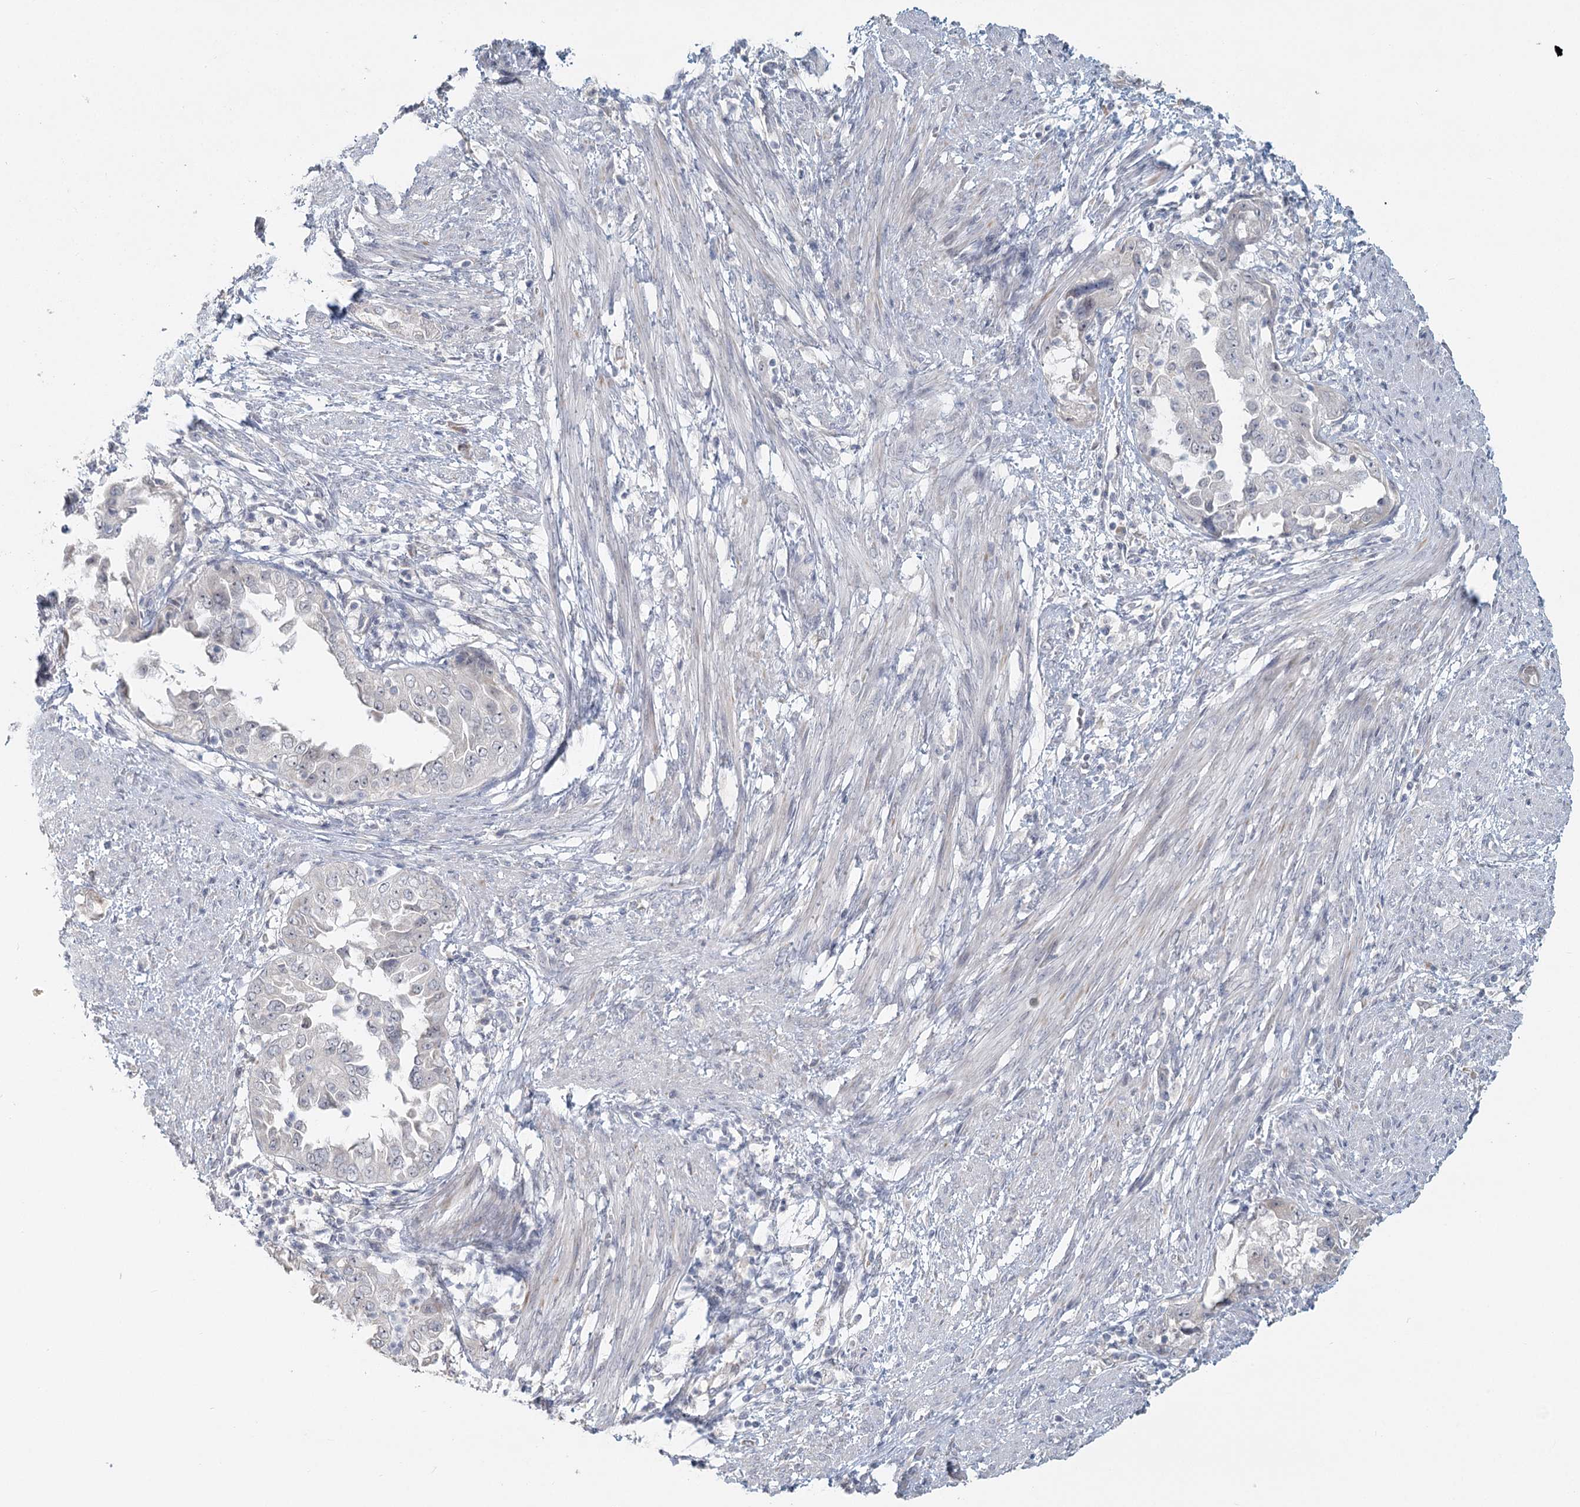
{"staining": {"intensity": "negative", "quantity": "none", "location": "none"}, "tissue": "endometrial cancer", "cell_type": "Tumor cells", "image_type": "cancer", "snomed": [{"axis": "morphology", "description": "Adenocarcinoma, NOS"}, {"axis": "topography", "description": "Endometrium"}], "caption": "An image of human endometrial cancer is negative for staining in tumor cells. (DAB immunohistochemistry (IHC) with hematoxylin counter stain).", "gene": "SLC9A3", "patient": {"sex": "female", "age": 85}}